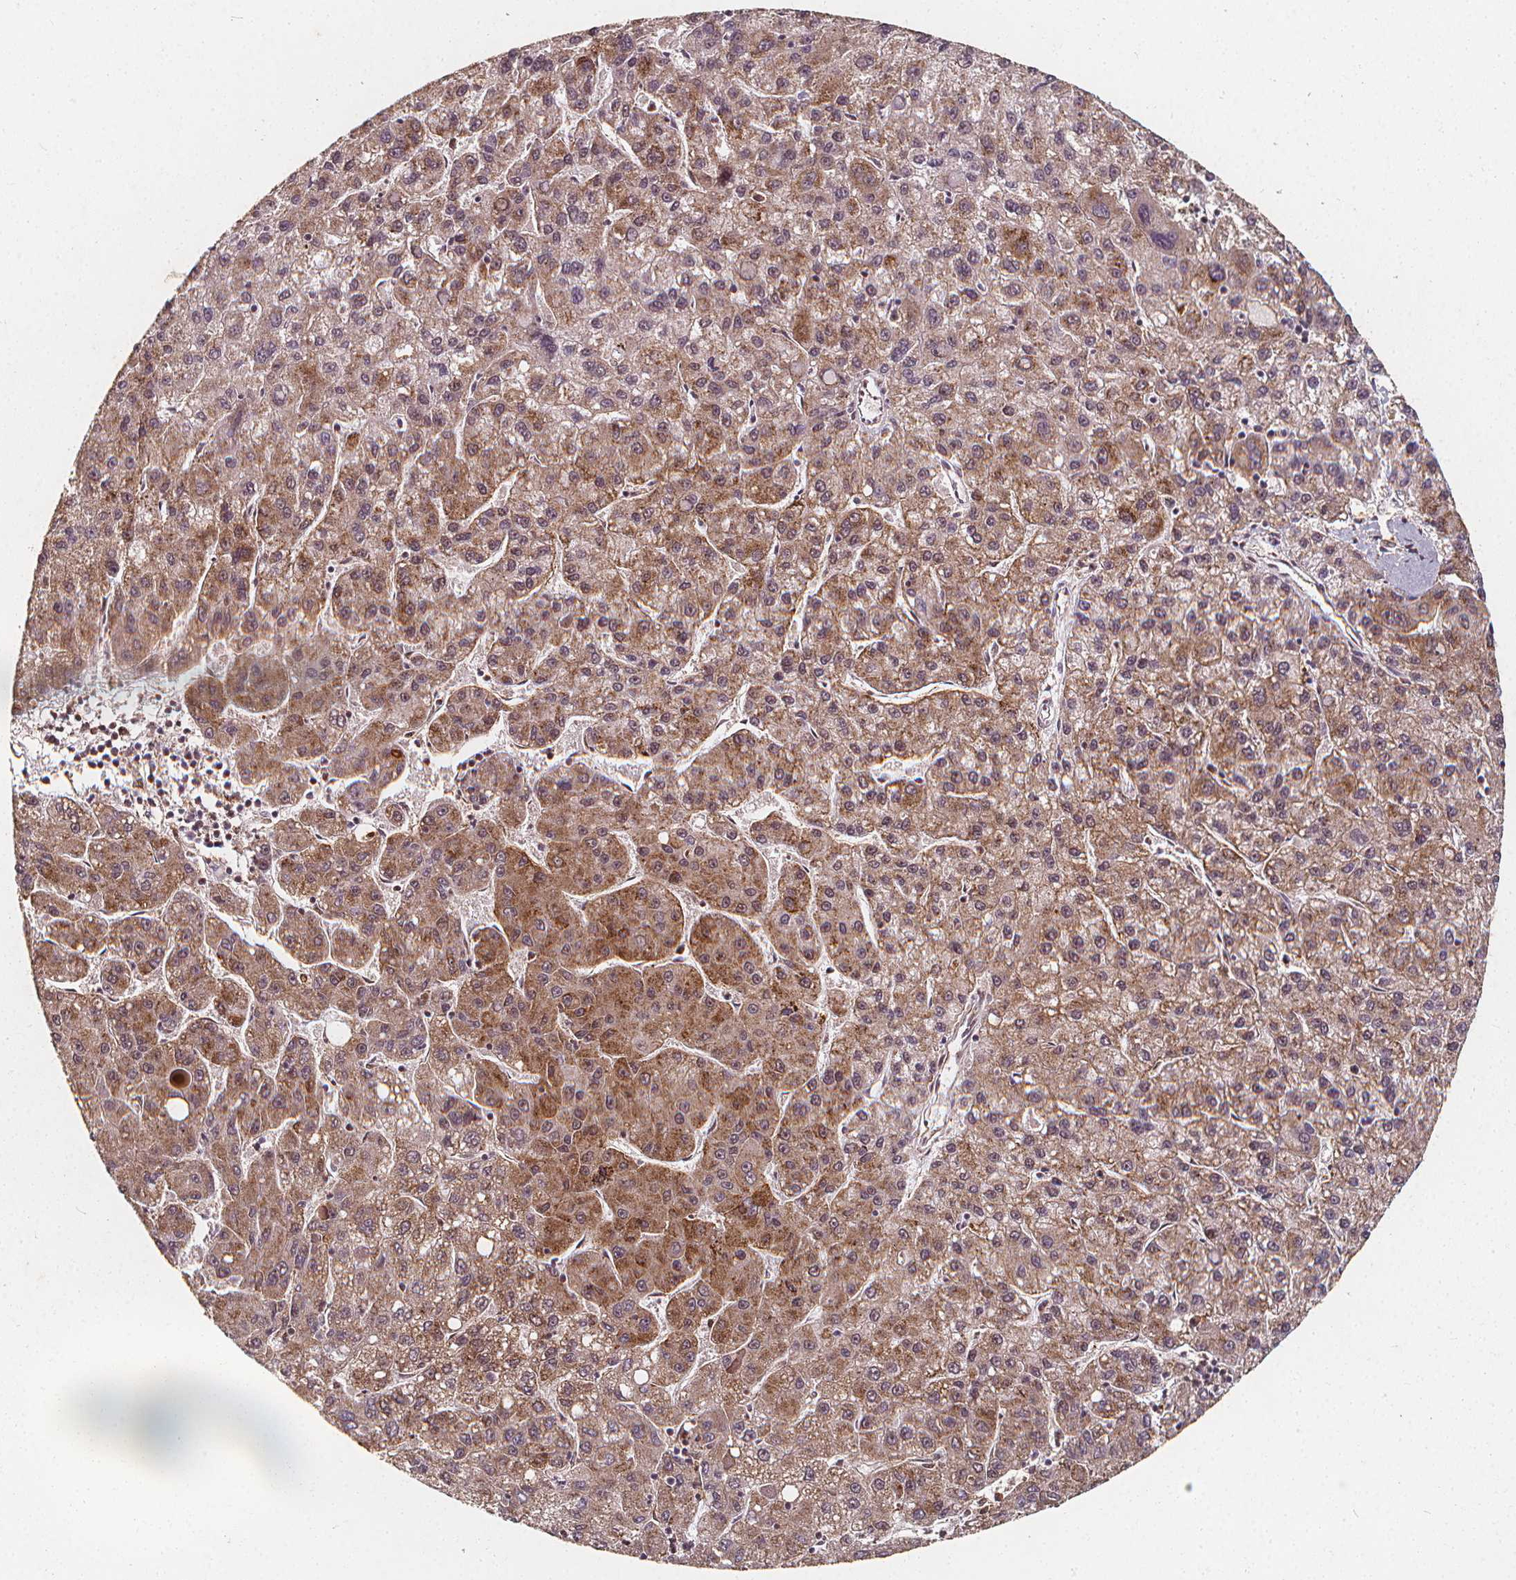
{"staining": {"intensity": "moderate", "quantity": "25%-75%", "location": "cytoplasmic/membranous,nuclear"}, "tissue": "liver cancer", "cell_type": "Tumor cells", "image_type": "cancer", "snomed": [{"axis": "morphology", "description": "Carcinoma, Hepatocellular, NOS"}, {"axis": "topography", "description": "Liver"}], "caption": "Human liver cancer (hepatocellular carcinoma) stained for a protein (brown) reveals moderate cytoplasmic/membranous and nuclear positive expression in about 25%-75% of tumor cells.", "gene": "SMN1", "patient": {"sex": "female", "age": 82}}